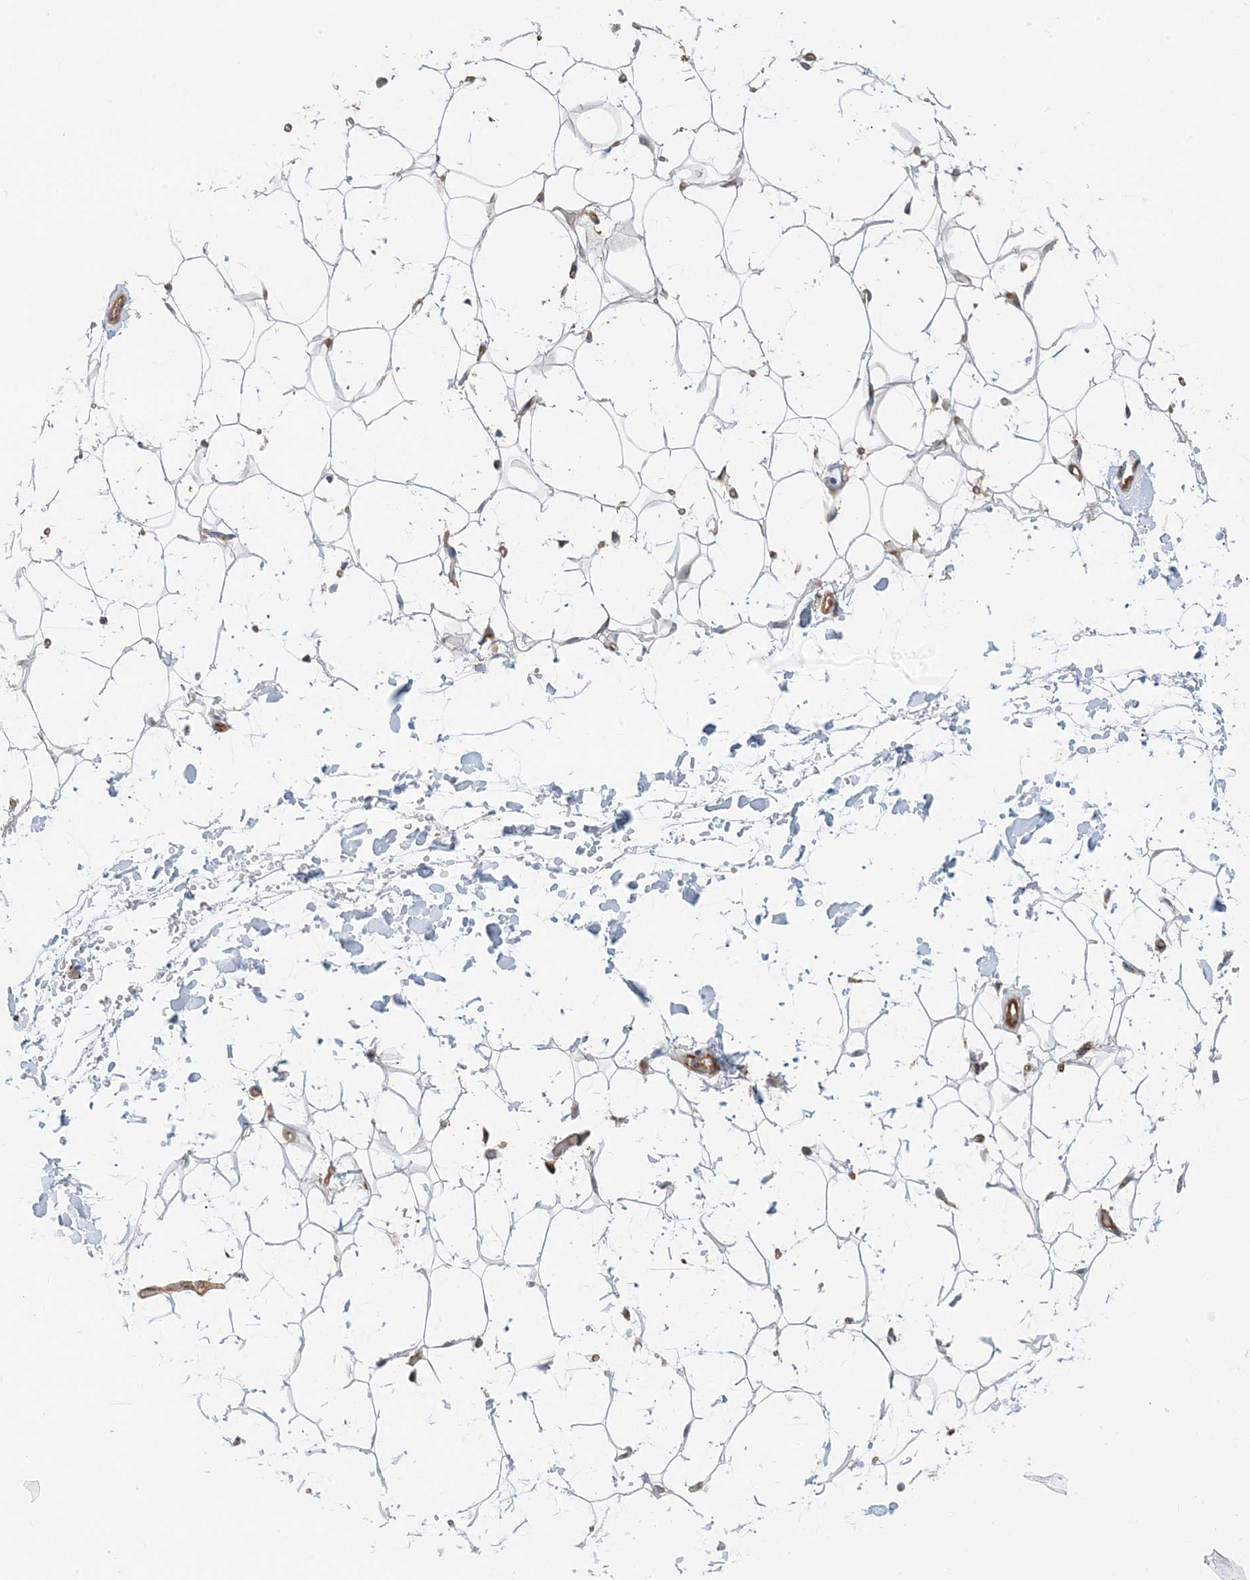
{"staining": {"intensity": "negative", "quantity": "none", "location": "none"}, "tissue": "adipose tissue", "cell_type": "Adipocytes", "image_type": "normal", "snomed": [{"axis": "morphology", "description": "Normal tissue, NOS"}, {"axis": "topography", "description": "Breast"}], "caption": "This is a micrograph of immunohistochemistry (IHC) staining of normal adipose tissue, which shows no staining in adipocytes.", "gene": "MYL5", "patient": {"sex": "female", "age": 26}}